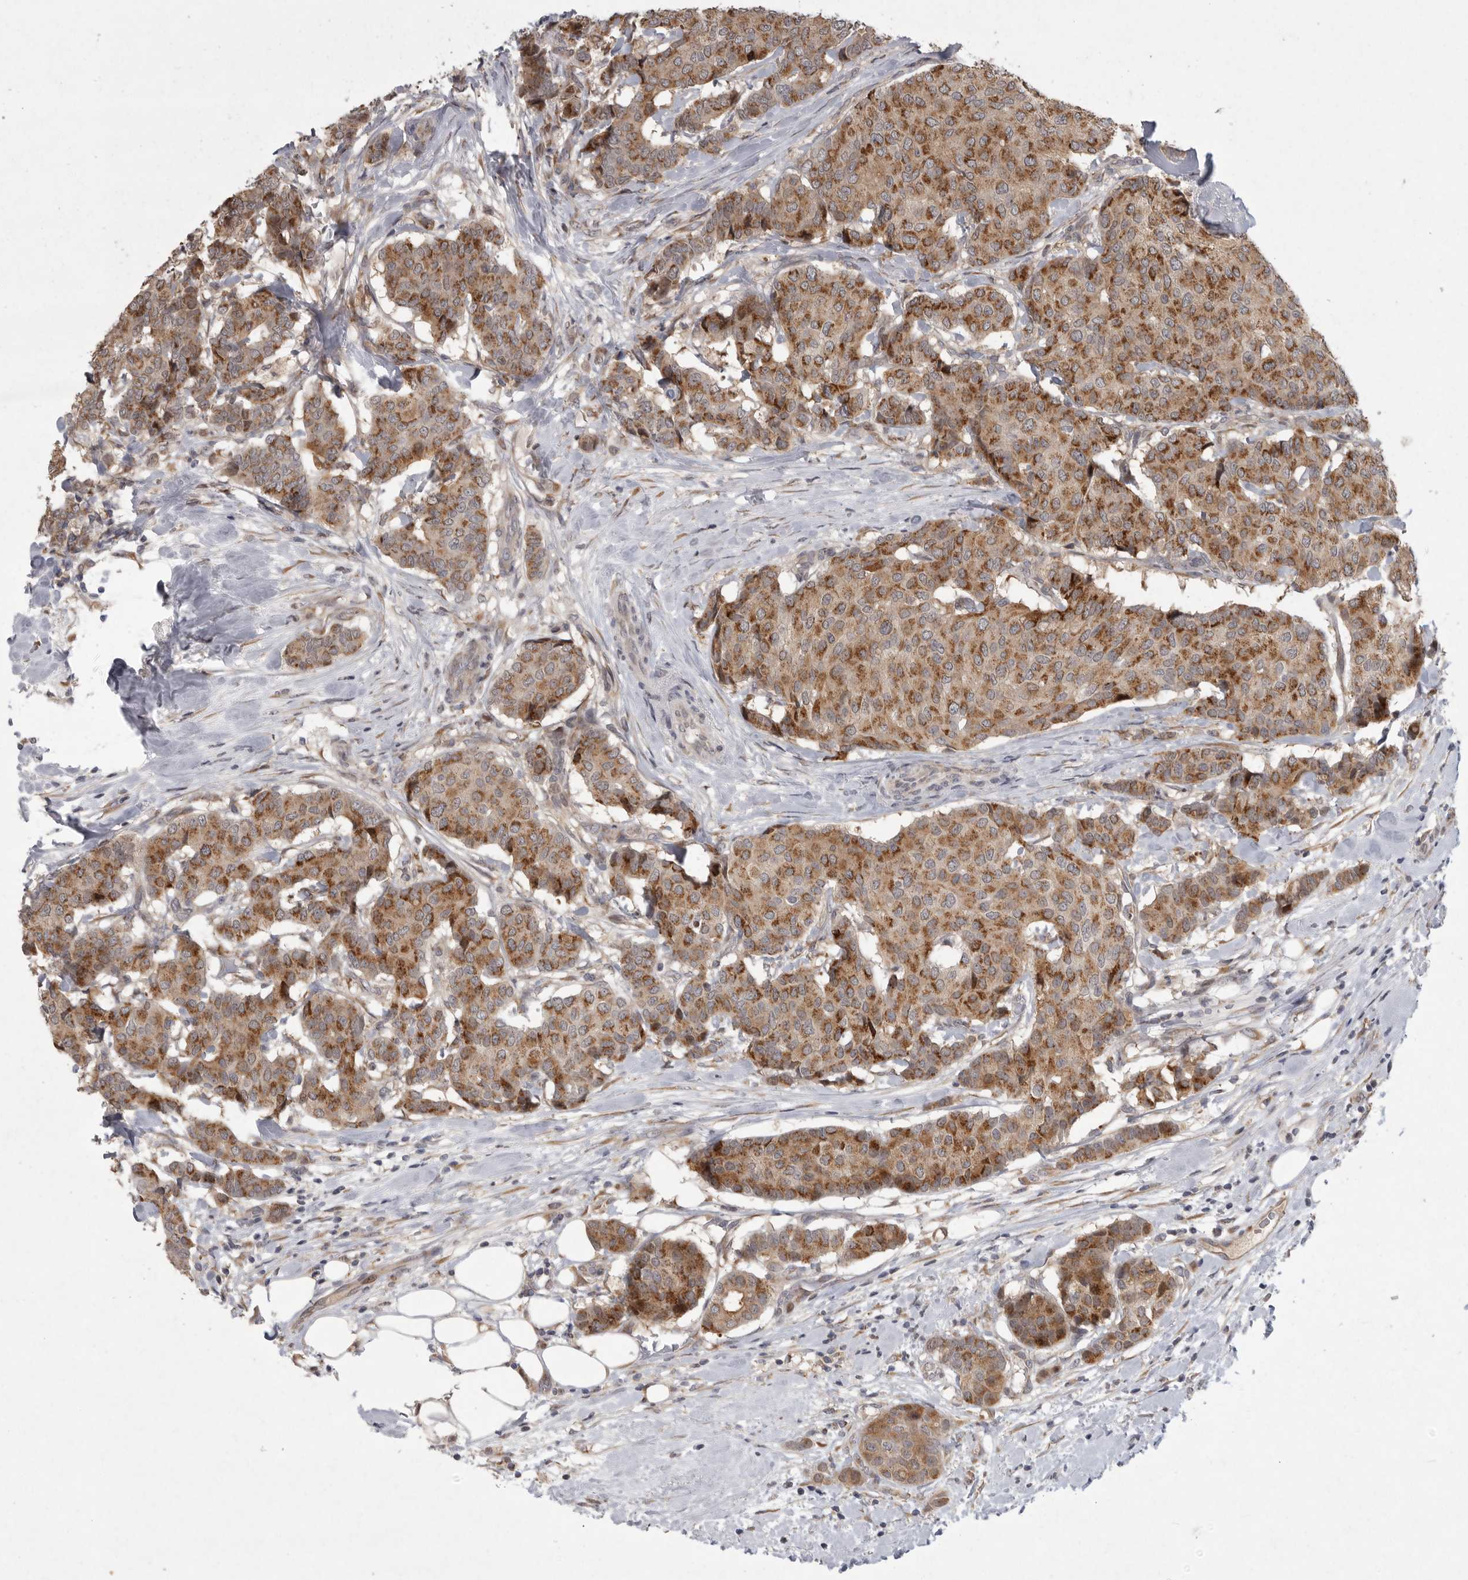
{"staining": {"intensity": "moderate", "quantity": ">75%", "location": "cytoplasmic/membranous"}, "tissue": "breast cancer", "cell_type": "Tumor cells", "image_type": "cancer", "snomed": [{"axis": "morphology", "description": "Duct carcinoma"}, {"axis": "topography", "description": "Breast"}], "caption": "Immunohistochemistry (IHC) image of neoplastic tissue: human invasive ductal carcinoma (breast) stained using IHC displays medium levels of moderate protein expression localized specifically in the cytoplasmic/membranous of tumor cells, appearing as a cytoplasmic/membranous brown color.", "gene": "MAN2A1", "patient": {"sex": "female", "age": 75}}